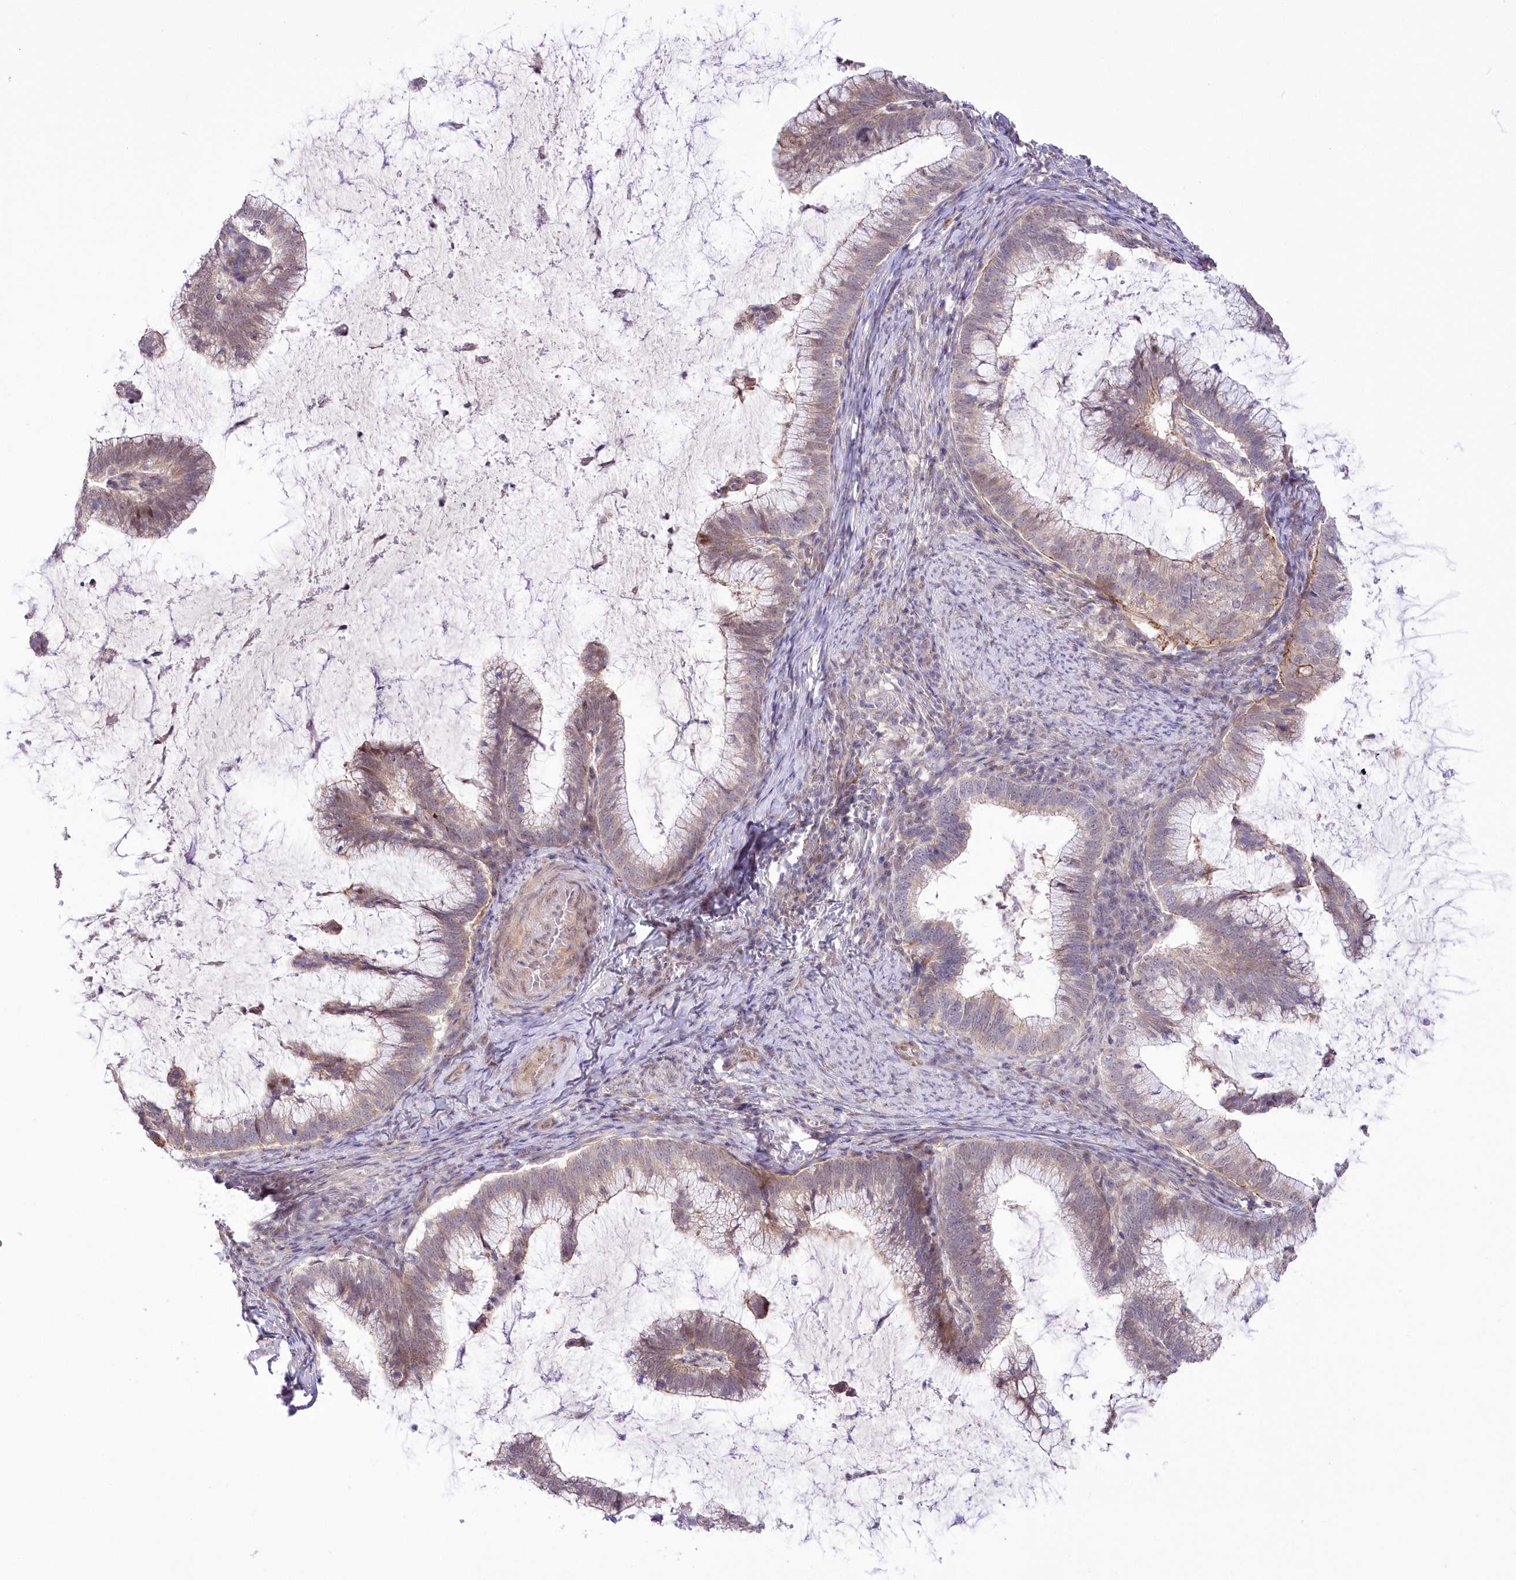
{"staining": {"intensity": "weak", "quantity": ">75%", "location": "cytoplasmic/membranous"}, "tissue": "cervical cancer", "cell_type": "Tumor cells", "image_type": "cancer", "snomed": [{"axis": "morphology", "description": "Adenocarcinoma, NOS"}, {"axis": "topography", "description": "Cervix"}], "caption": "Immunohistochemistry (DAB) staining of human cervical cancer (adenocarcinoma) reveals weak cytoplasmic/membranous protein expression in approximately >75% of tumor cells. The staining was performed using DAB (3,3'-diaminobenzidine) to visualize the protein expression in brown, while the nuclei were stained in blue with hematoxylin (Magnification: 20x).", "gene": "FAM241B", "patient": {"sex": "female", "age": 36}}